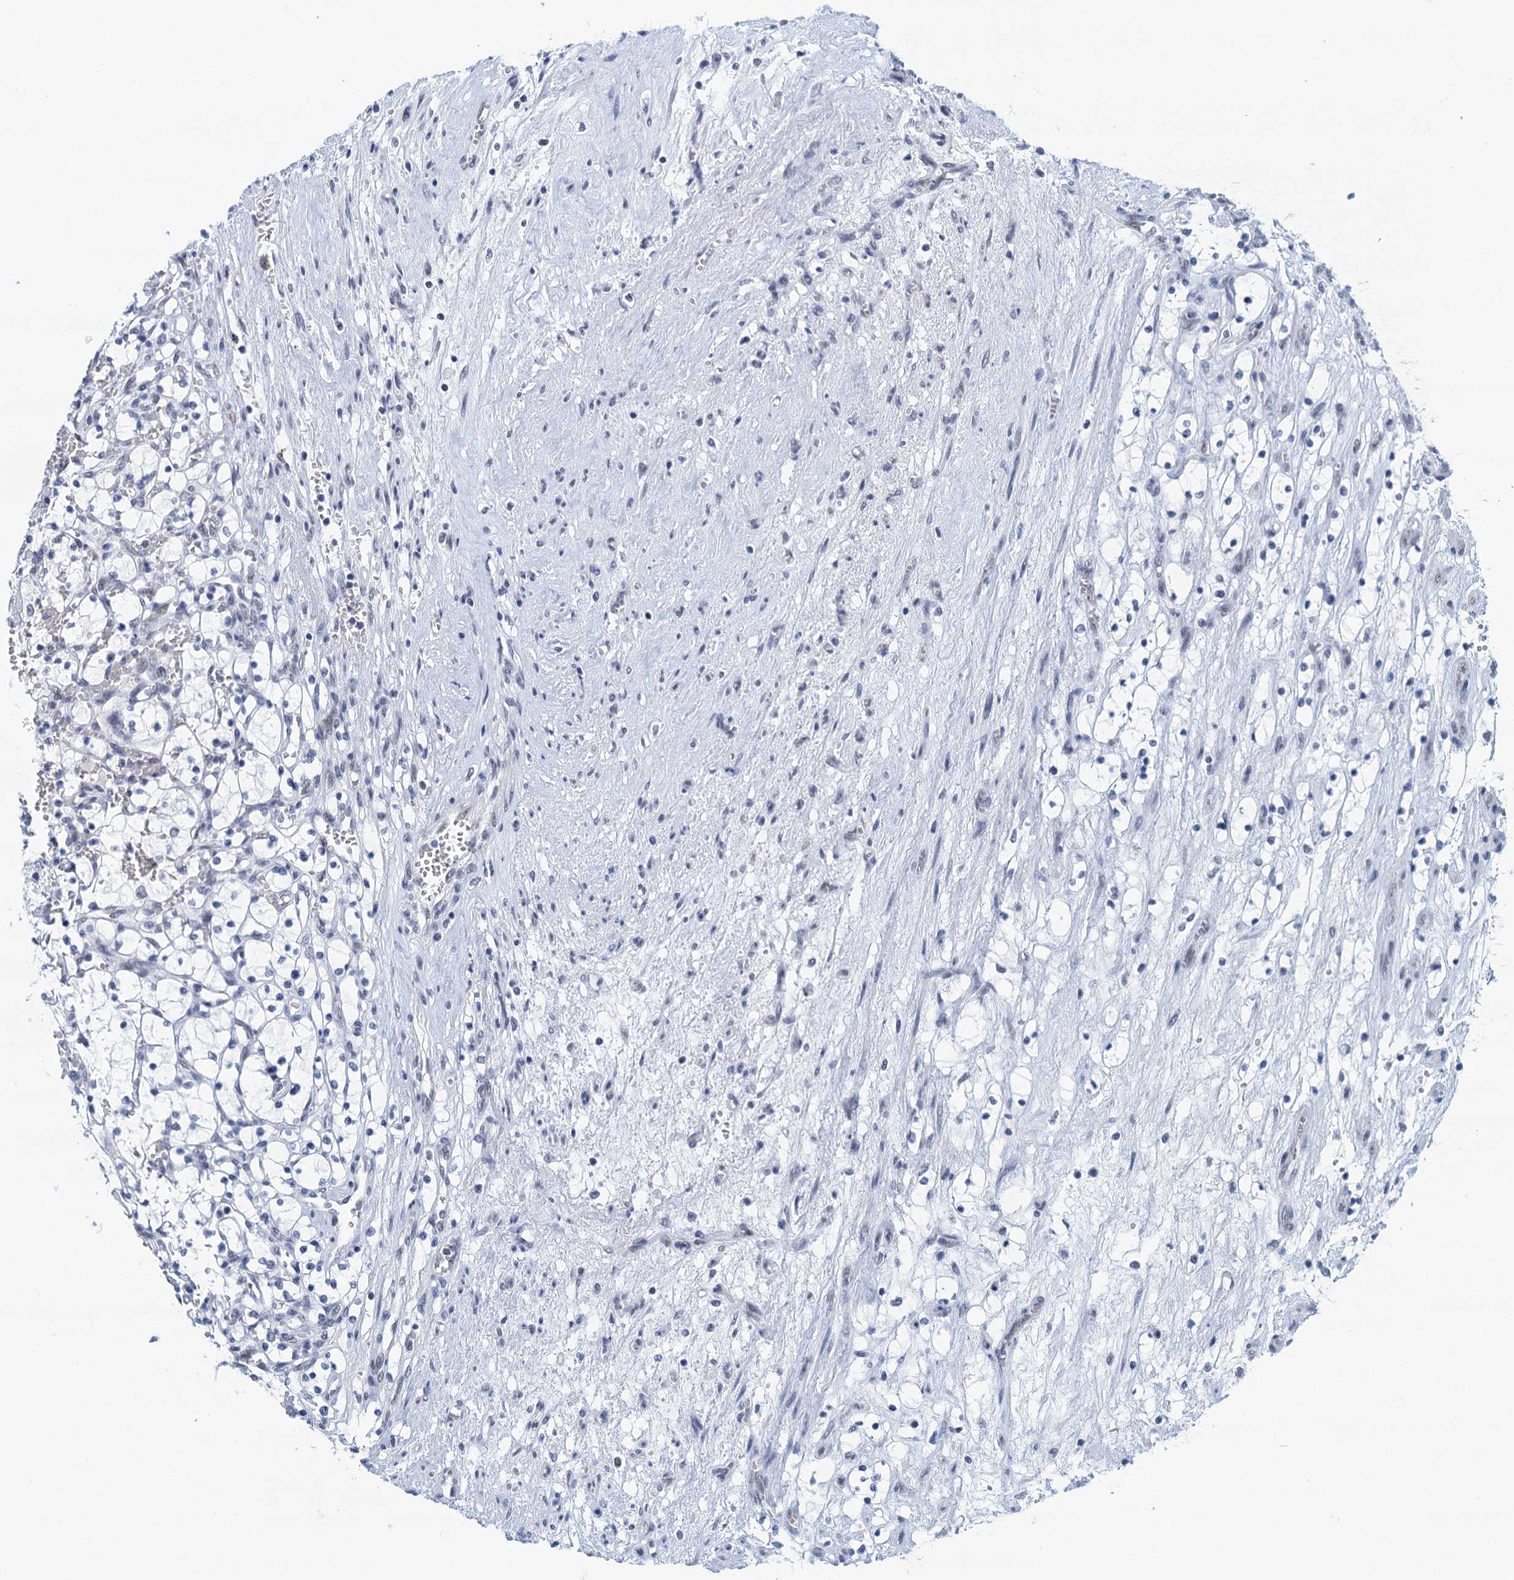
{"staining": {"intensity": "negative", "quantity": "none", "location": "none"}, "tissue": "renal cancer", "cell_type": "Tumor cells", "image_type": "cancer", "snomed": [{"axis": "morphology", "description": "Adenocarcinoma, NOS"}, {"axis": "topography", "description": "Kidney"}], "caption": "A high-resolution photomicrograph shows immunohistochemistry (IHC) staining of renal cancer (adenocarcinoma), which exhibits no significant positivity in tumor cells.", "gene": "EPS8L1", "patient": {"sex": "female", "age": 69}}